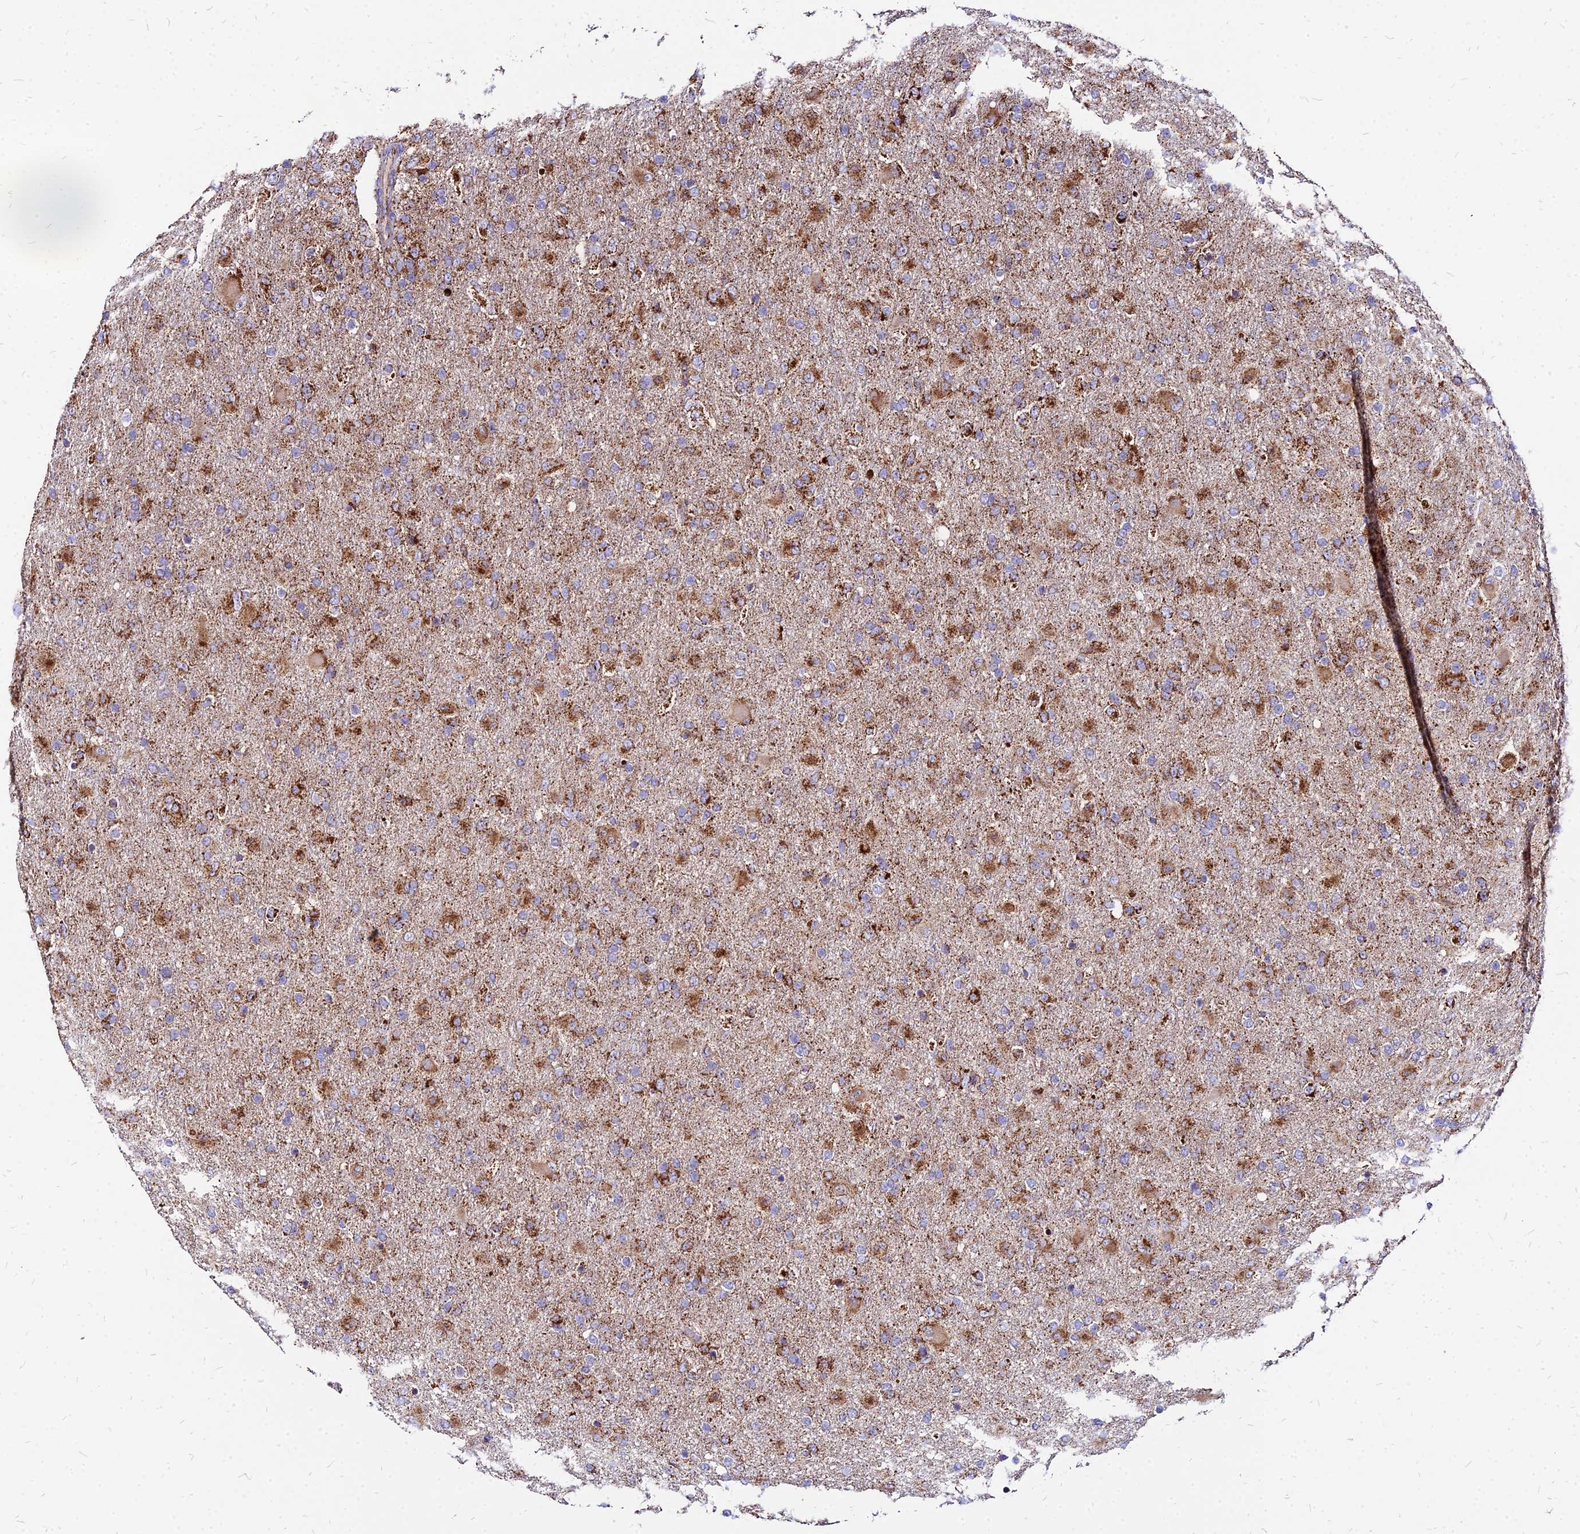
{"staining": {"intensity": "moderate", "quantity": ">75%", "location": "cytoplasmic/membranous"}, "tissue": "glioma", "cell_type": "Tumor cells", "image_type": "cancer", "snomed": [{"axis": "morphology", "description": "Glioma, malignant, Low grade"}, {"axis": "topography", "description": "Brain"}], "caption": "Protein staining of glioma tissue reveals moderate cytoplasmic/membranous expression in approximately >75% of tumor cells. Nuclei are stained in blue.", "gene": "DLD", "patient": {"sex": "male", "age": 65}}